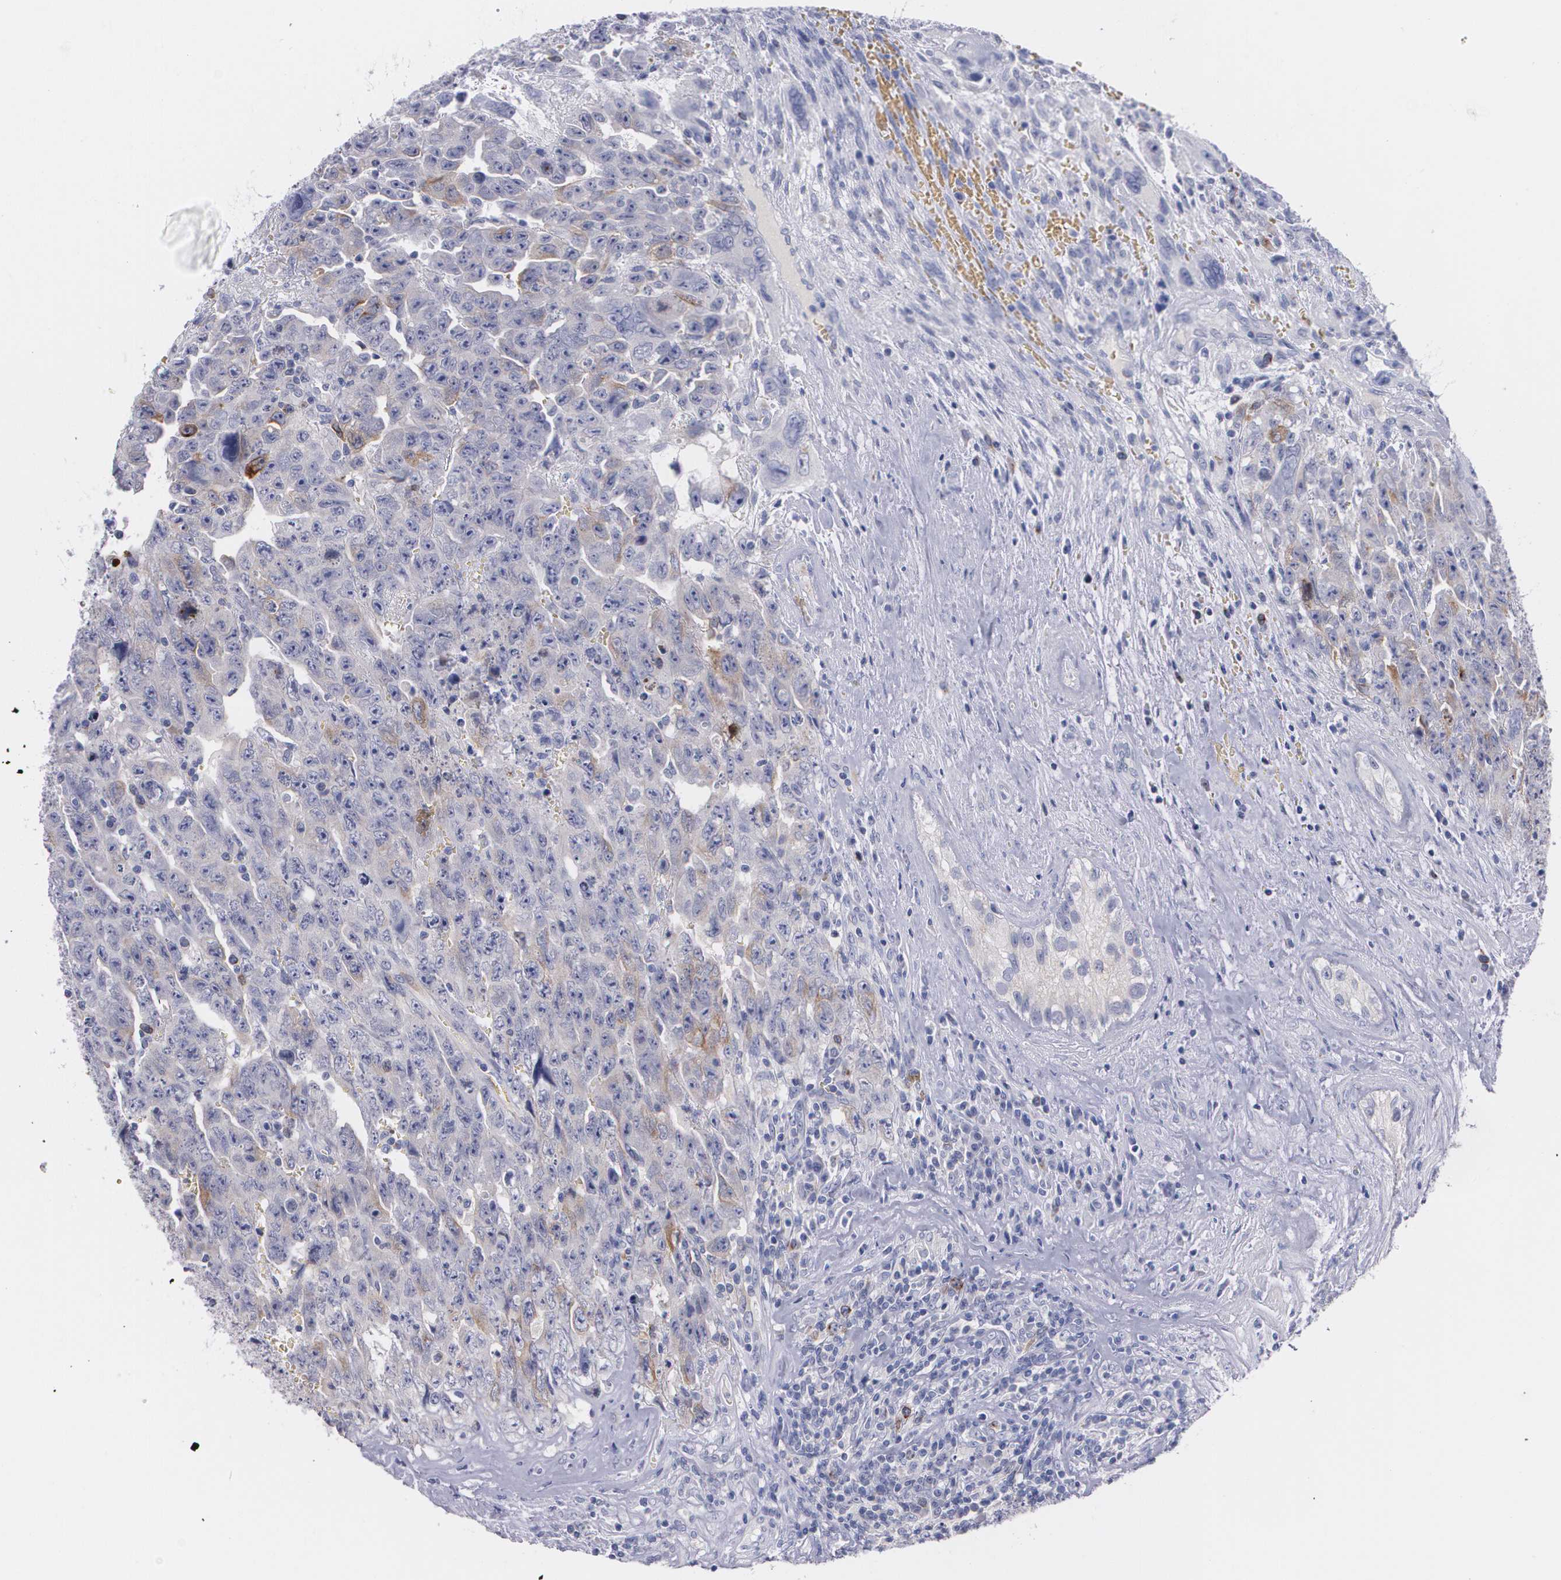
{"staining": {"intensity": "moderate", "quantity": "<25%", "location": "cytoplasmic/membranous"}, "tissue": "testis cancer", "cell_type": "Tumor cells", "image_type": "cancer", "snomed": [{"axis": "morphology", "description": "Carcinoma, Embryonal, NOS"}, {"axis": "topography", "description": "Testis"}], "caption": "A photomicrograph of embryonal carcinoma (testis) stained for a protein reveals moderate cytoplasmic/membranous brown staining in tumor cells.", "gene": "HMMR", "patient": {"sex": "male", "age": 28}}